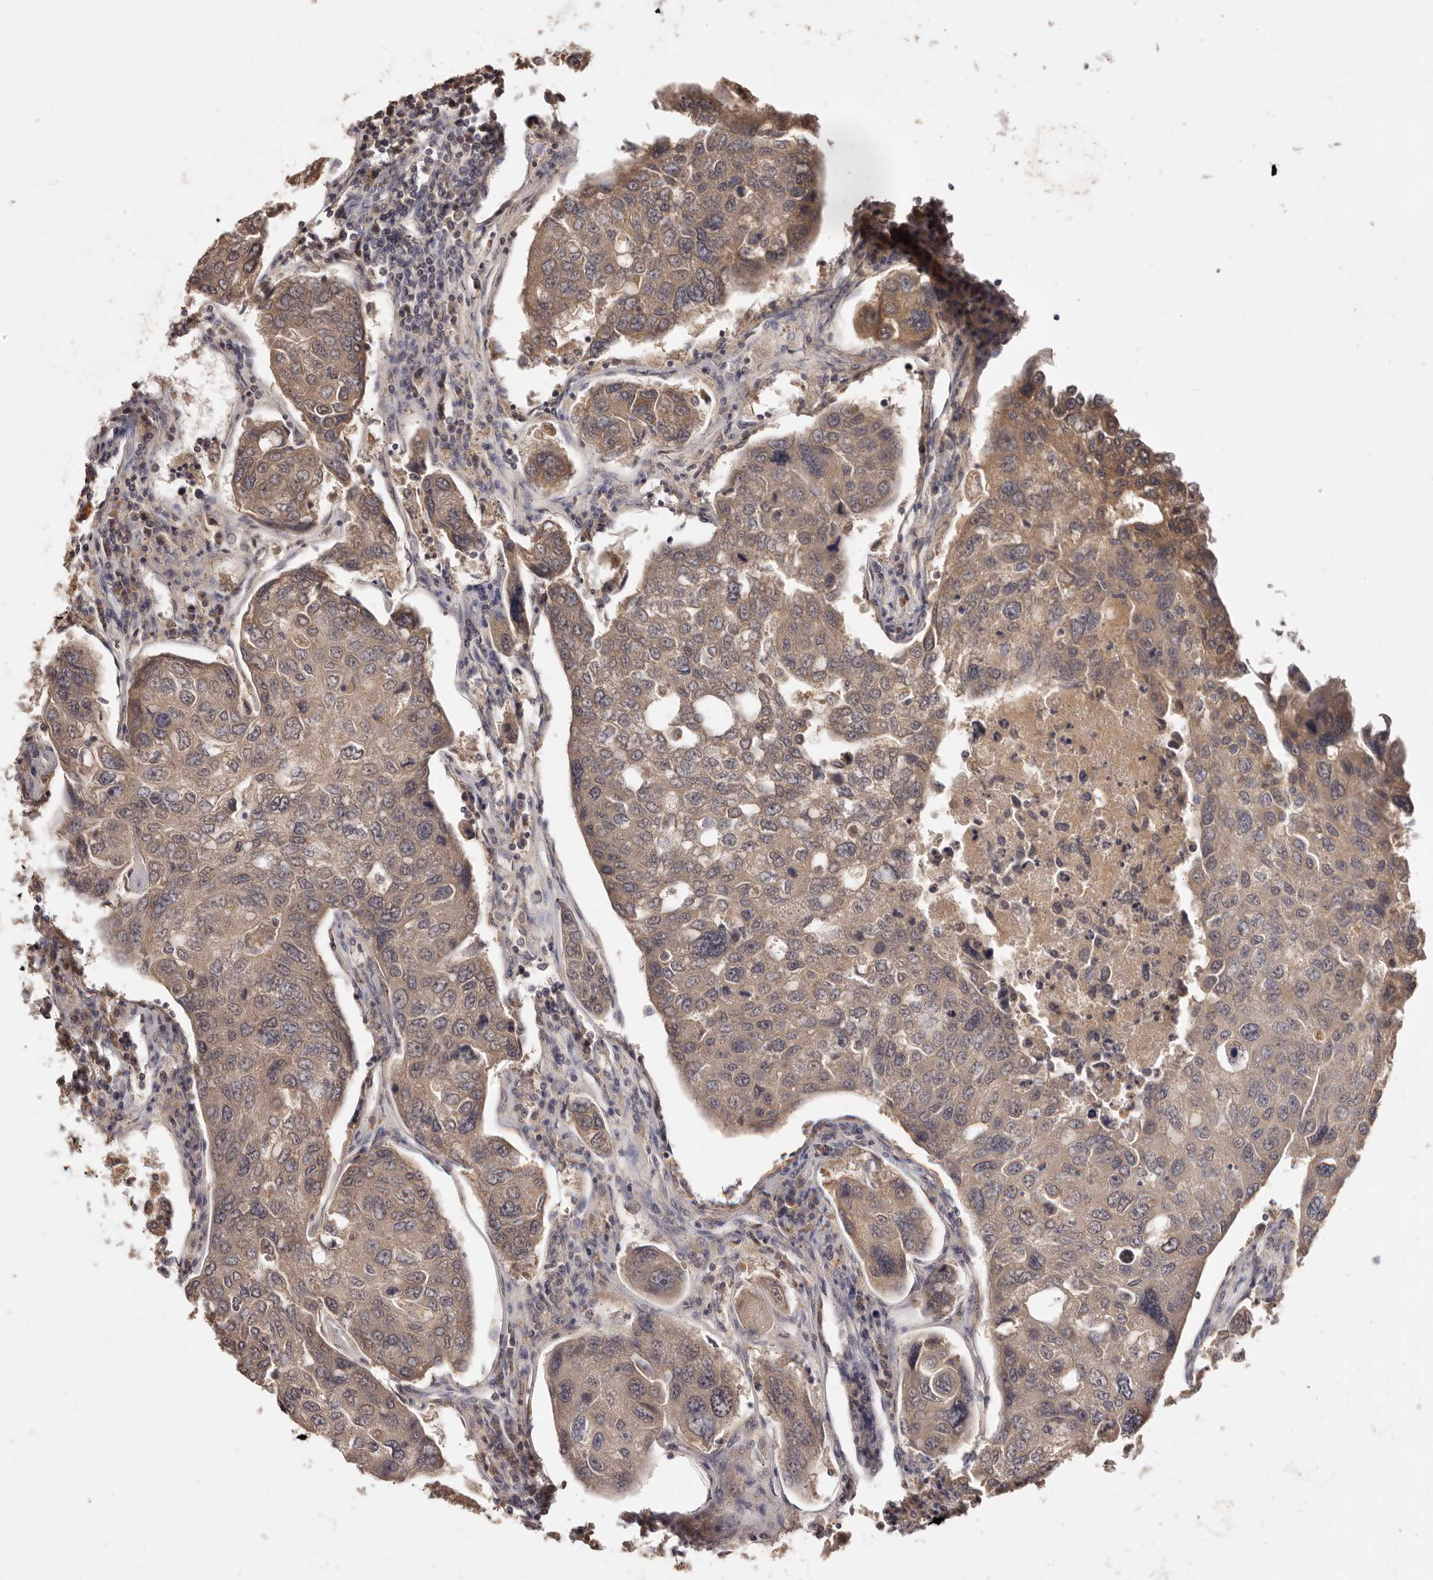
{"staining": {"intensity": "weak", "quantity": ">75%", "location": "cytoplasmic/membranous"}, "tissue": "urothelial cancer", "cell_type": "Tumor cells", "image_type": "cancer", "snomed": [{"axis": "morphology", "description": "Urothelial carcinoma, High grade"}, {"axis": "topography", "description": "Lymph node"}, {"axis": "topography", "description": "Urinary bladder"}], "caption": "Protein staining reveals weak cytoplasmic/membranous staining in about >75% of tumor cells in urothelial carcinoma (high-grade).", "gene": "TSPAN13", "patient": {"sex": "male", "age": 51}}